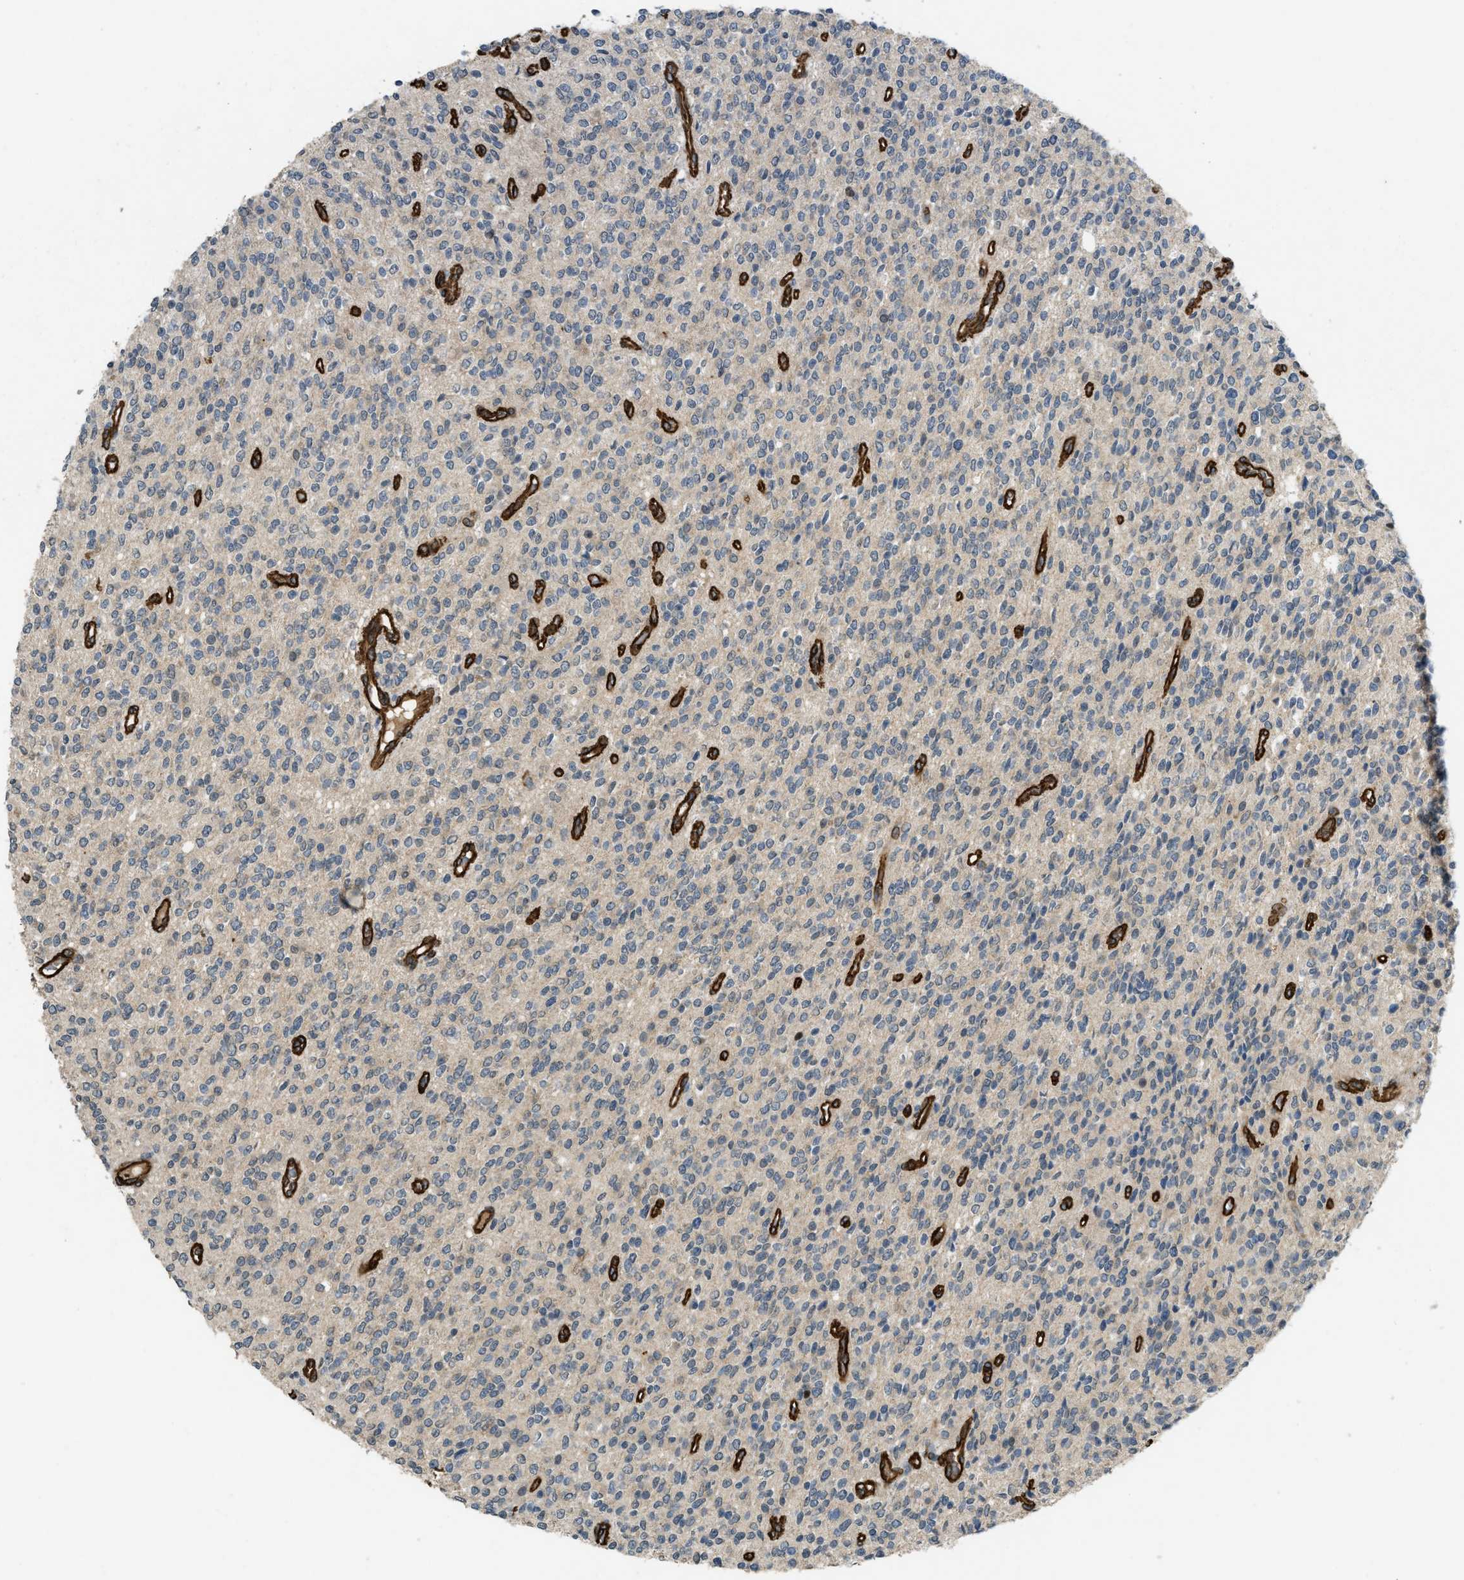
{"staining": {"intensity": "negative", "quantity": "none", "location": "none"}, "tissue": "glioma", "cell_type": "Tumor cells", "image_type": "cancer", "snomed": [{"axis": "morphology", "description": "Glioma, malignant, High grade"}, {"axis": "topography", "description": "Brain"}], "caption": "Glioma stained for a protein using immunohistochemistry shows no staining tumor cells.", "gene": "NMB", "patient": {"sex": "male", "age": 34}}